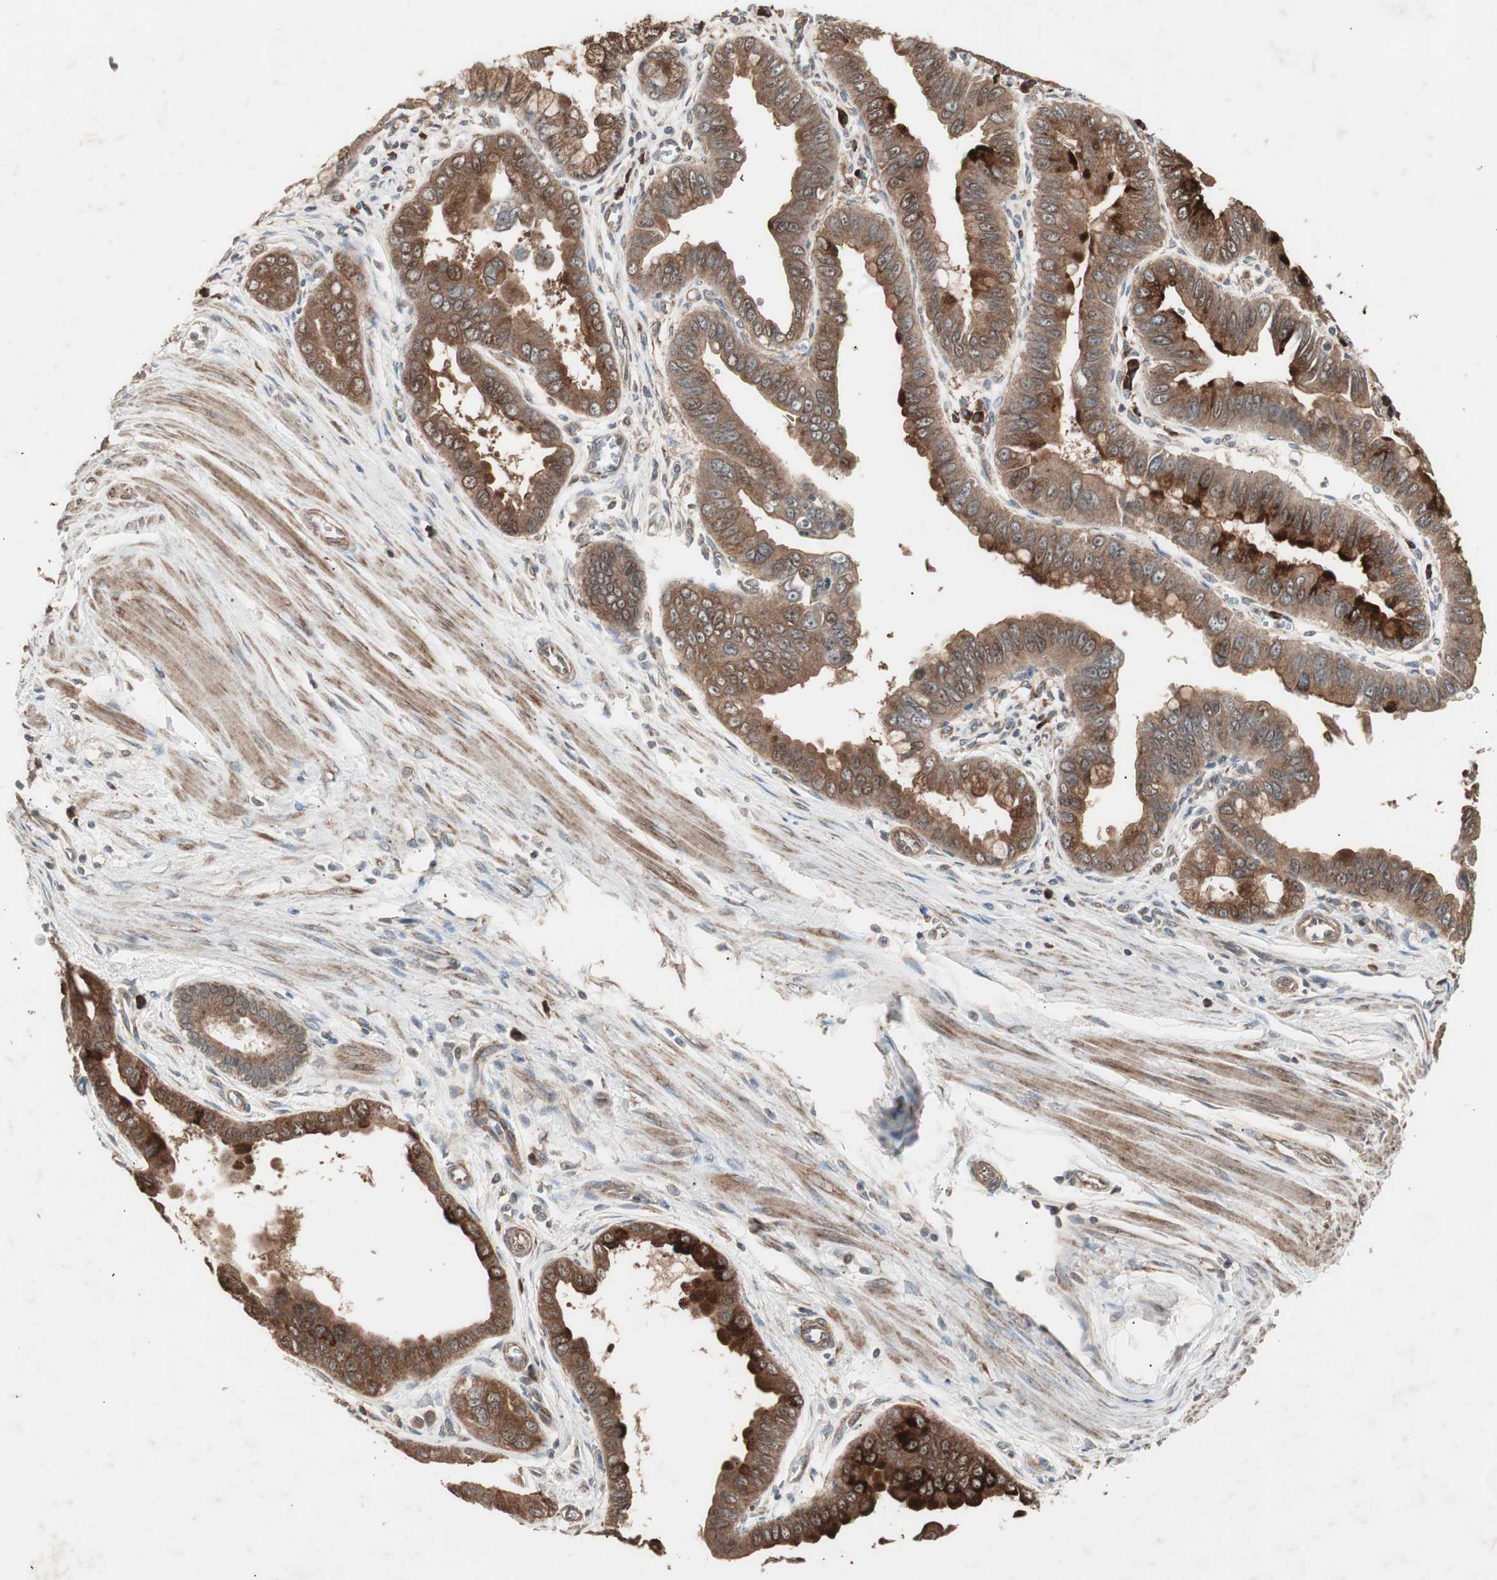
{"staining": {"intensity": "moderate", "quantity": ">75%", "location": "cytoplasmic/membranous"}, "tissue": "pancreatic cancer", "cell_type": "Tumor cells", "image_type": "cancer", "snomed": [{"axis": "morphology", "description": "Normal tissue, NOS"}, {"axis": "topography", "description": "Lymph node"}], "caption": "Tumor cells display medium levels of moderate cytoplasmic/membranous expression in approximately >75% of cells in human pancreatic cancer.", "gene": "LZTS1", "patient": {"sex": "male", "age": 50}}